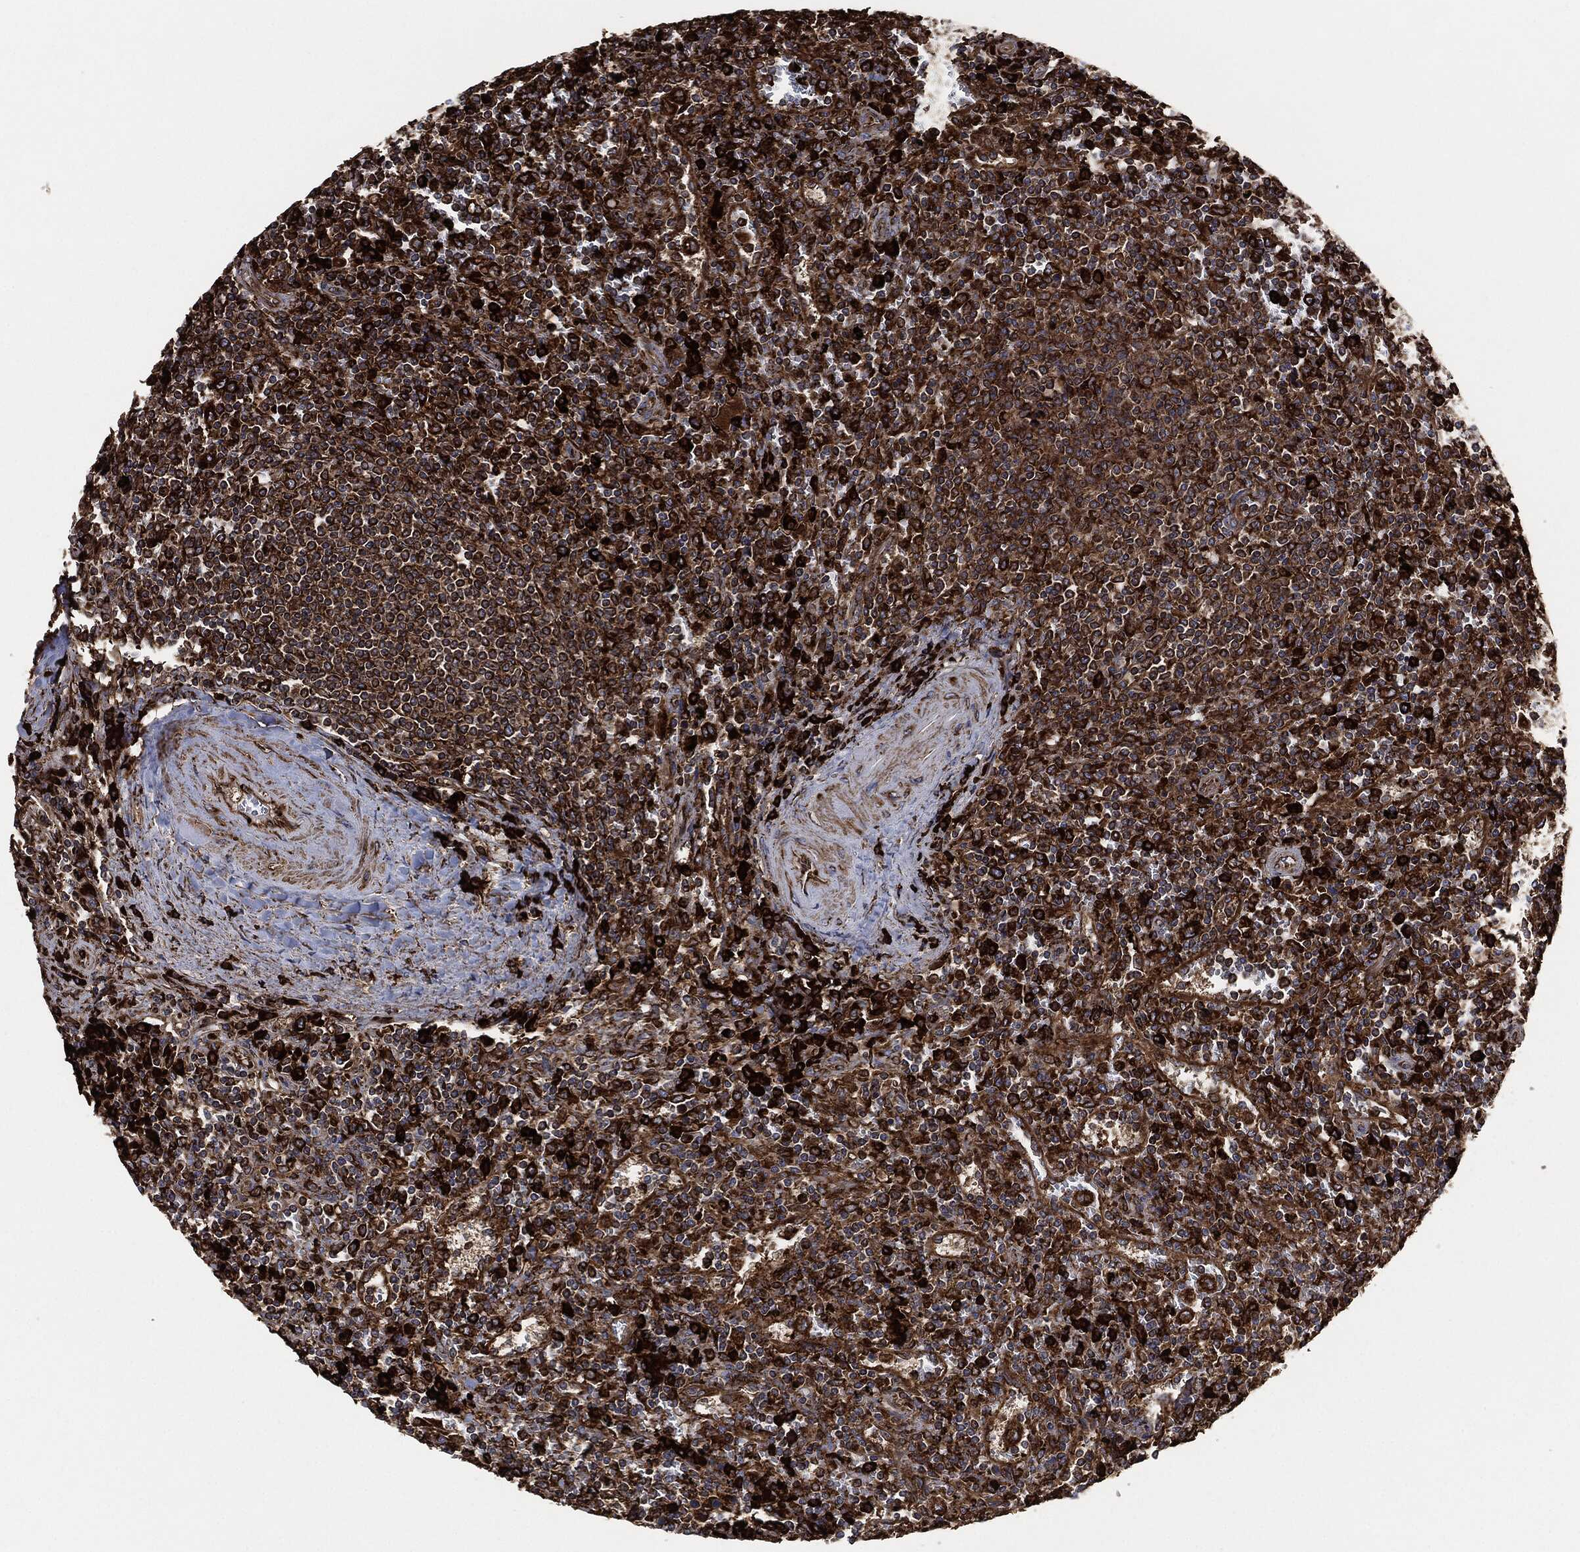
{"staining": {"intensity": "strong", "quantity": ">75%", "location": "cytoplasmic/membranous"}, "tissue": "lymphoma", "cell_type": "Tumor cells", "image_type": "cancer", "snomed": [{"axis": "morphology", "description": "Malignant lymphoma, non-Hodgkin's type, Low grade"}, {"axis": "topography", "description": "Spleen"}], "caption": "A high-resolution photomicrograph shows immunohistochemistry (IHC) staining of low-grade malignant lymphoma, non-Hodgkin's type, which demonstrates strong cytoplasmic/membranous positivity in approximately >75% of tumor cells.", "gene": "AMFR", "patient": {"sex": "male", "age": 62}}